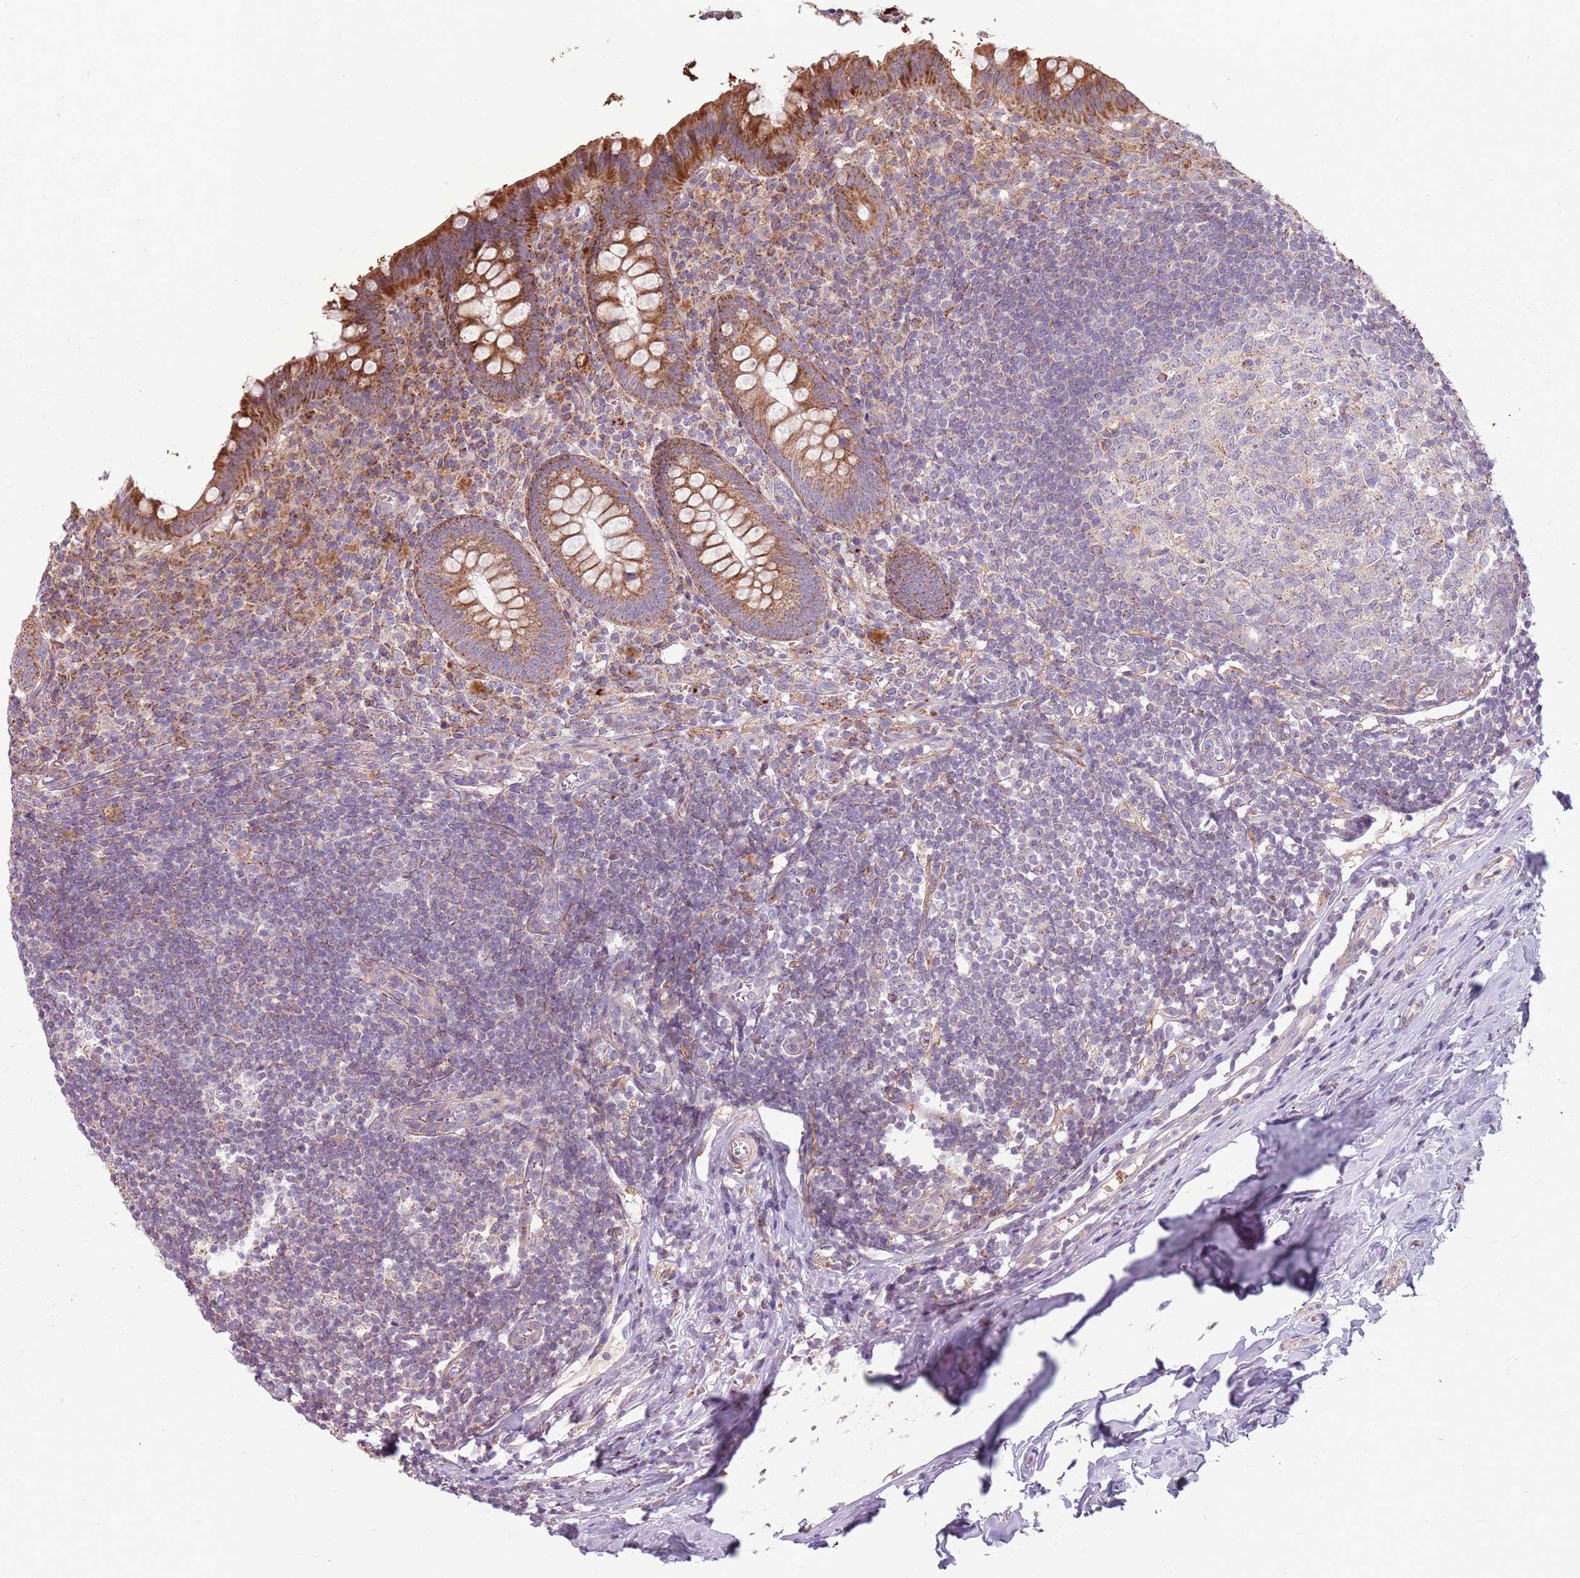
{"staining": {"intensity": "strong", "quantity": ">75%", "location": "cytoplasmic/membranous"}, "tissue": "appendix", "cell_type": "Glandular cells", "image_type": "normal", "snomed": [{"axis": "morphology", "description": "Normal tissue, NOS"}, {"axis": "topography", "description": "Appendix"}], "caption": "Protein staining reveals strong cytoplasmic/membranous expression in about >75% of glandular cells in normal appendix. (DAB IHC with brightfield microscopy, high magnification).", "gene": "ZNF530", "patient": {"sex": "female", "age": 51}}